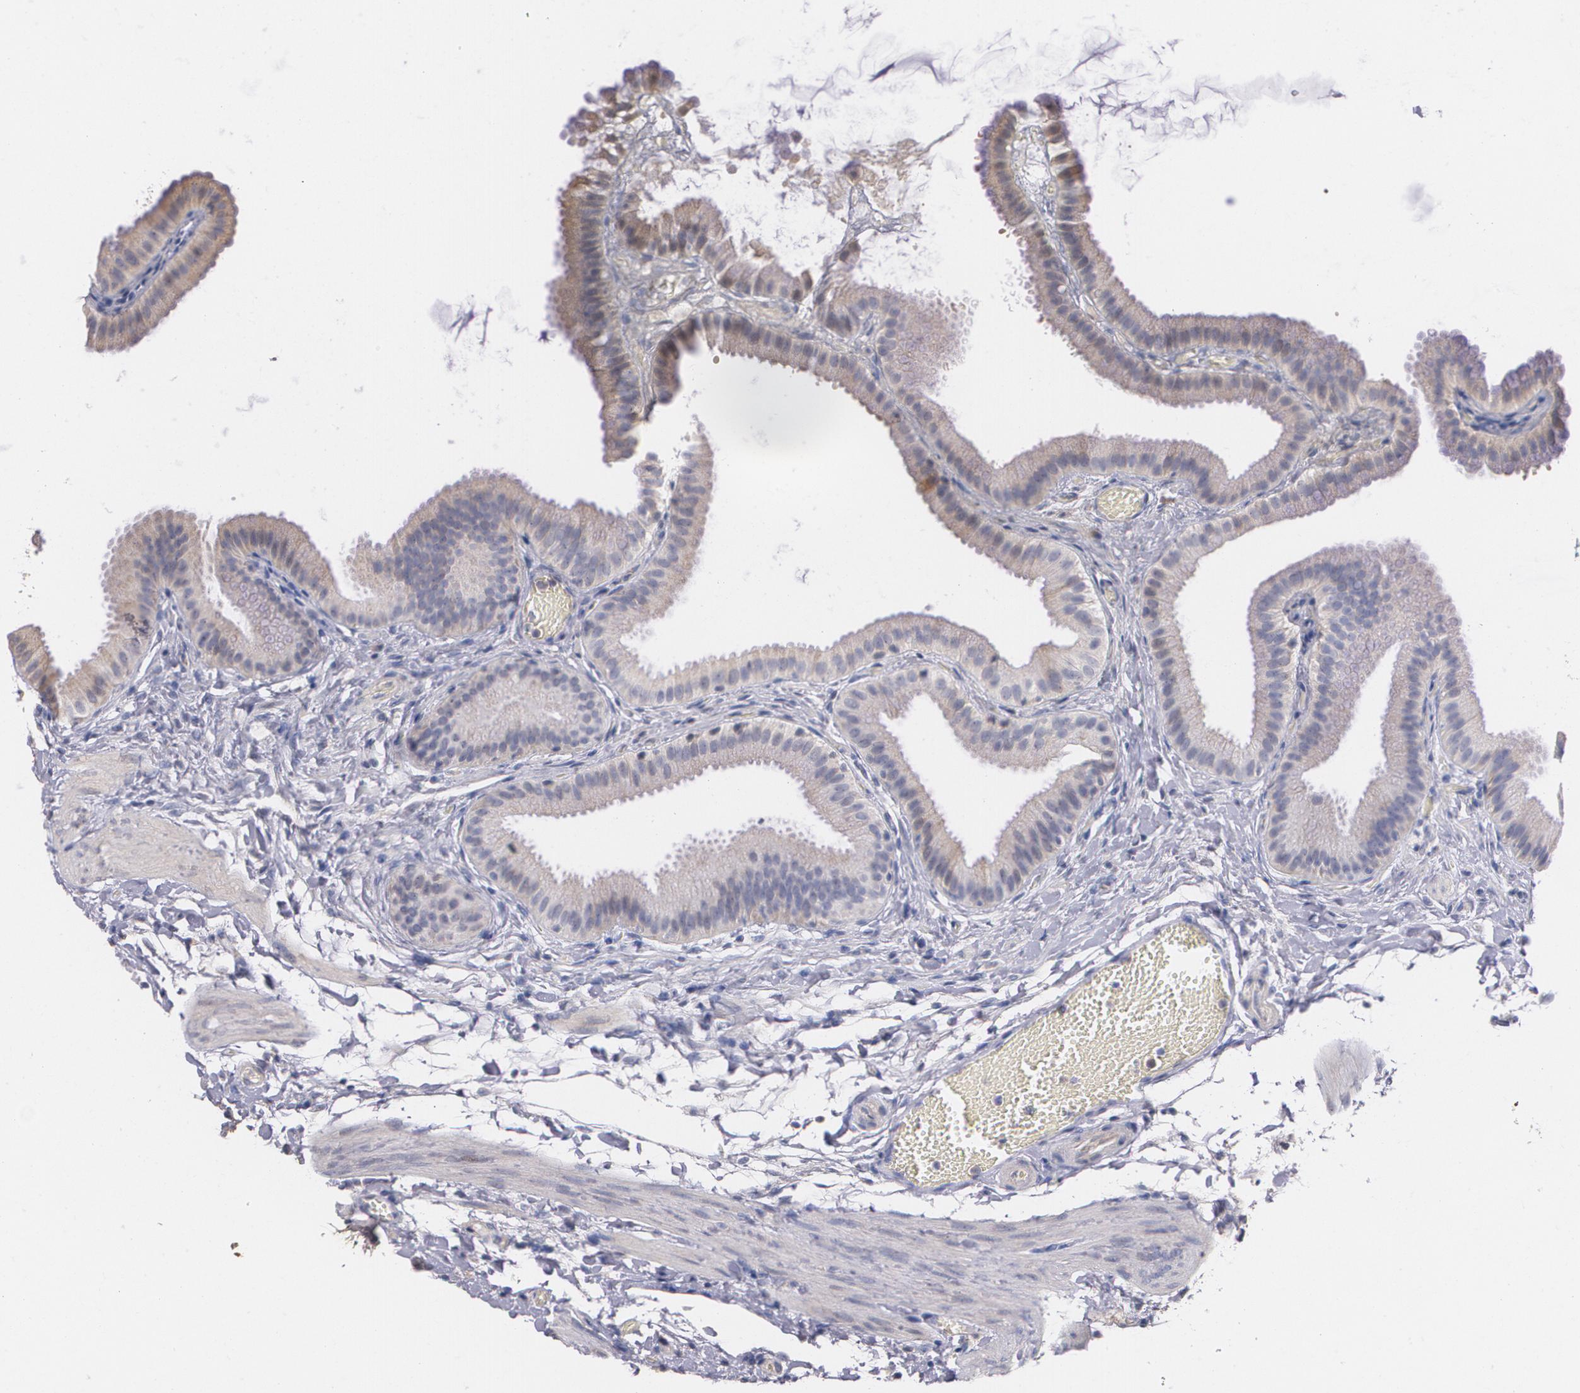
{"staining": {"intensity": "weak", "quantity": ">75%", "location": "cytoplasmic/membranous"}, "tissue": "gallbladder", "cell_type": "Glandular cells", "image_type": "normal", "snomed": [{"axis": "morphology", "description": "Normal tissue, NOS"}, {"axis": "topography", "description": "Gallbladder"}], "caption": "A brown stain shows weak cytoplasmic/membranous expression of a protein in glandular cells of normal gallbladder.", "gene": "AMBP", "patient": {"sex": "female", "age": 63}}